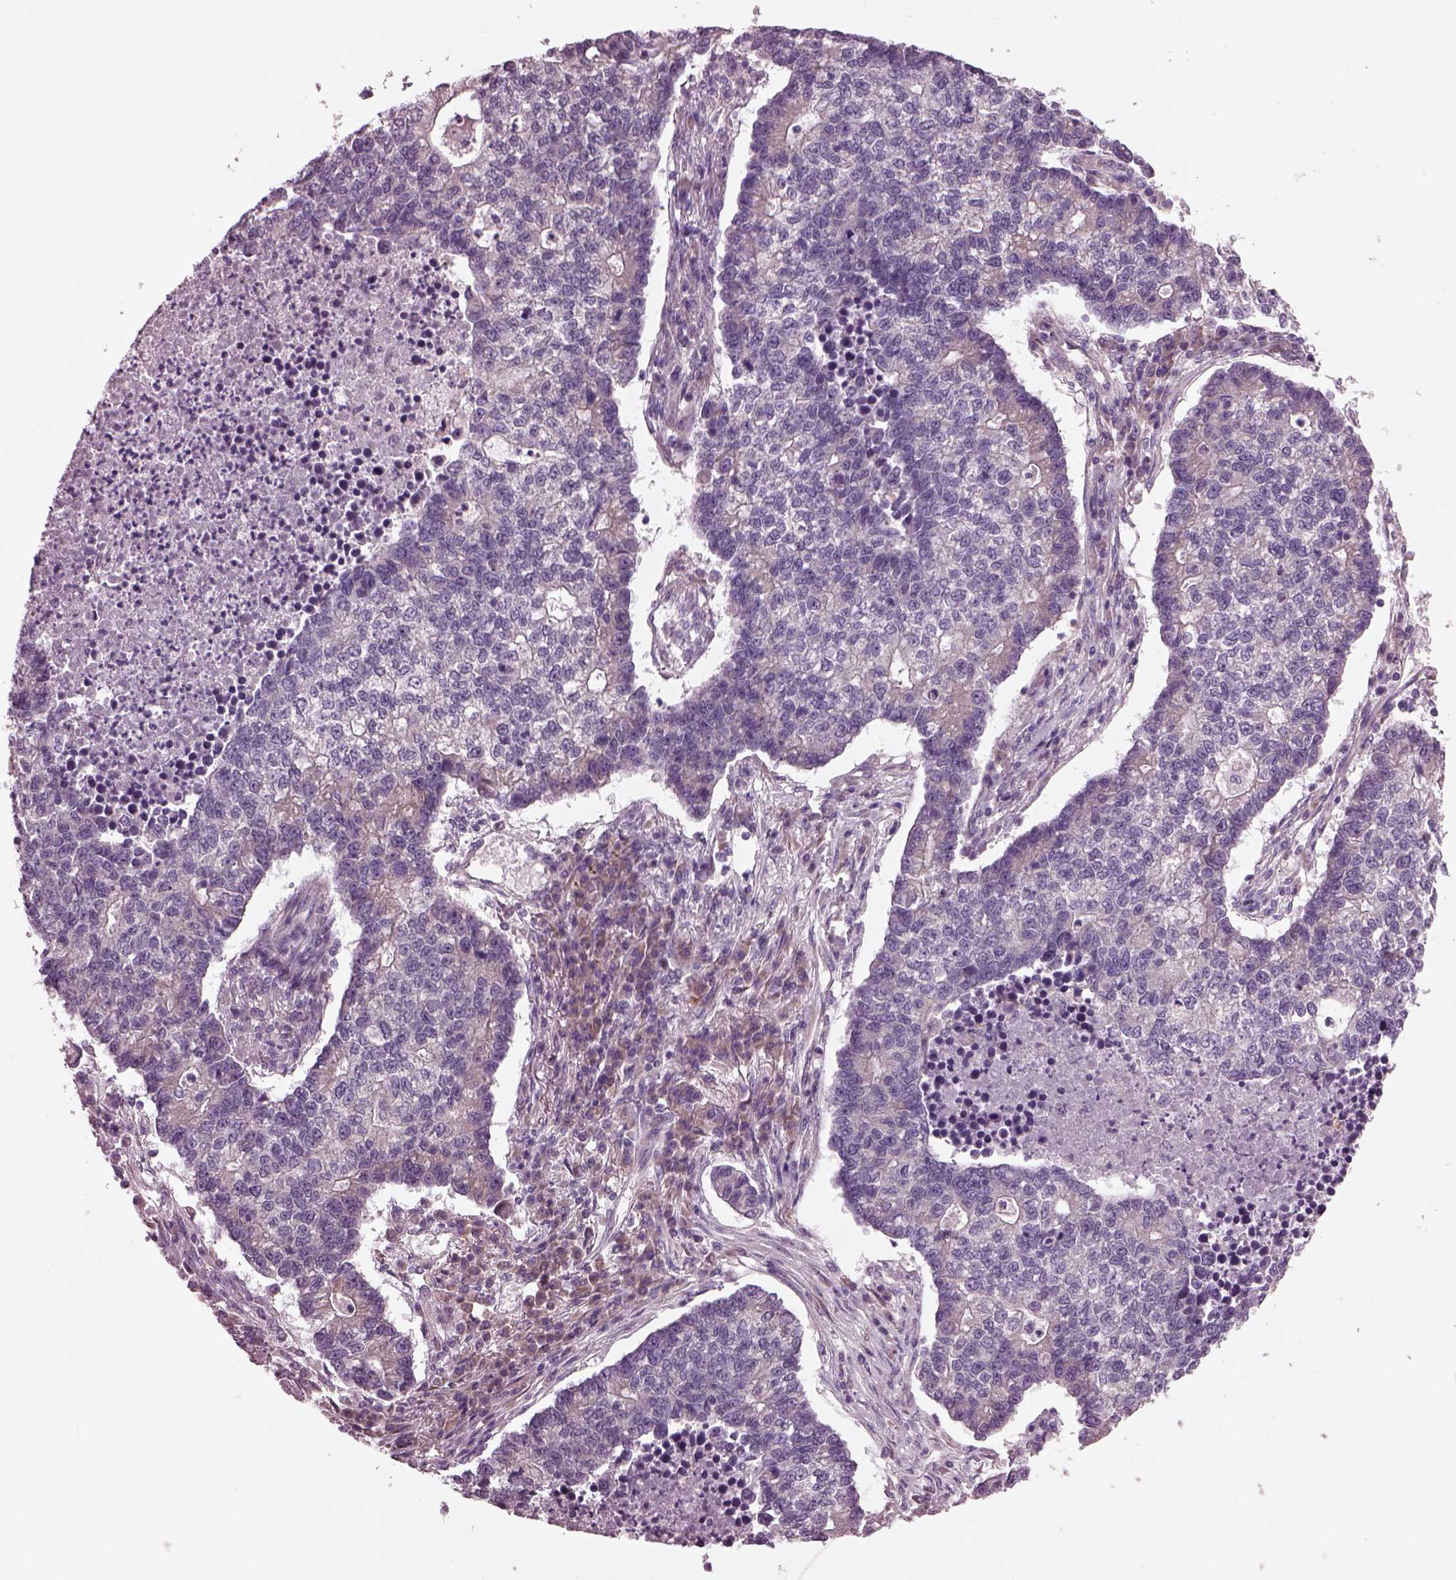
{"staining": {"intensity": "weak", "quantity": "<25%", "location": "cytoplasmic/membranous"}, "tissue": "lung cancer", "cell_type": "Tumor cells", "image_type": "cancer", "snomed": [{"axis": "morphology", "description": "Adenocarcinoma, NOS"}, {"axis": "topography", "description": "Lung"}], "caption": "This is an IHC photomicrograph of human lung cancer (adenocarcinoma). There is no staining in tumor cells.", "gene": "AP4M1", "patient": {"sex": "male", "age": 57}}